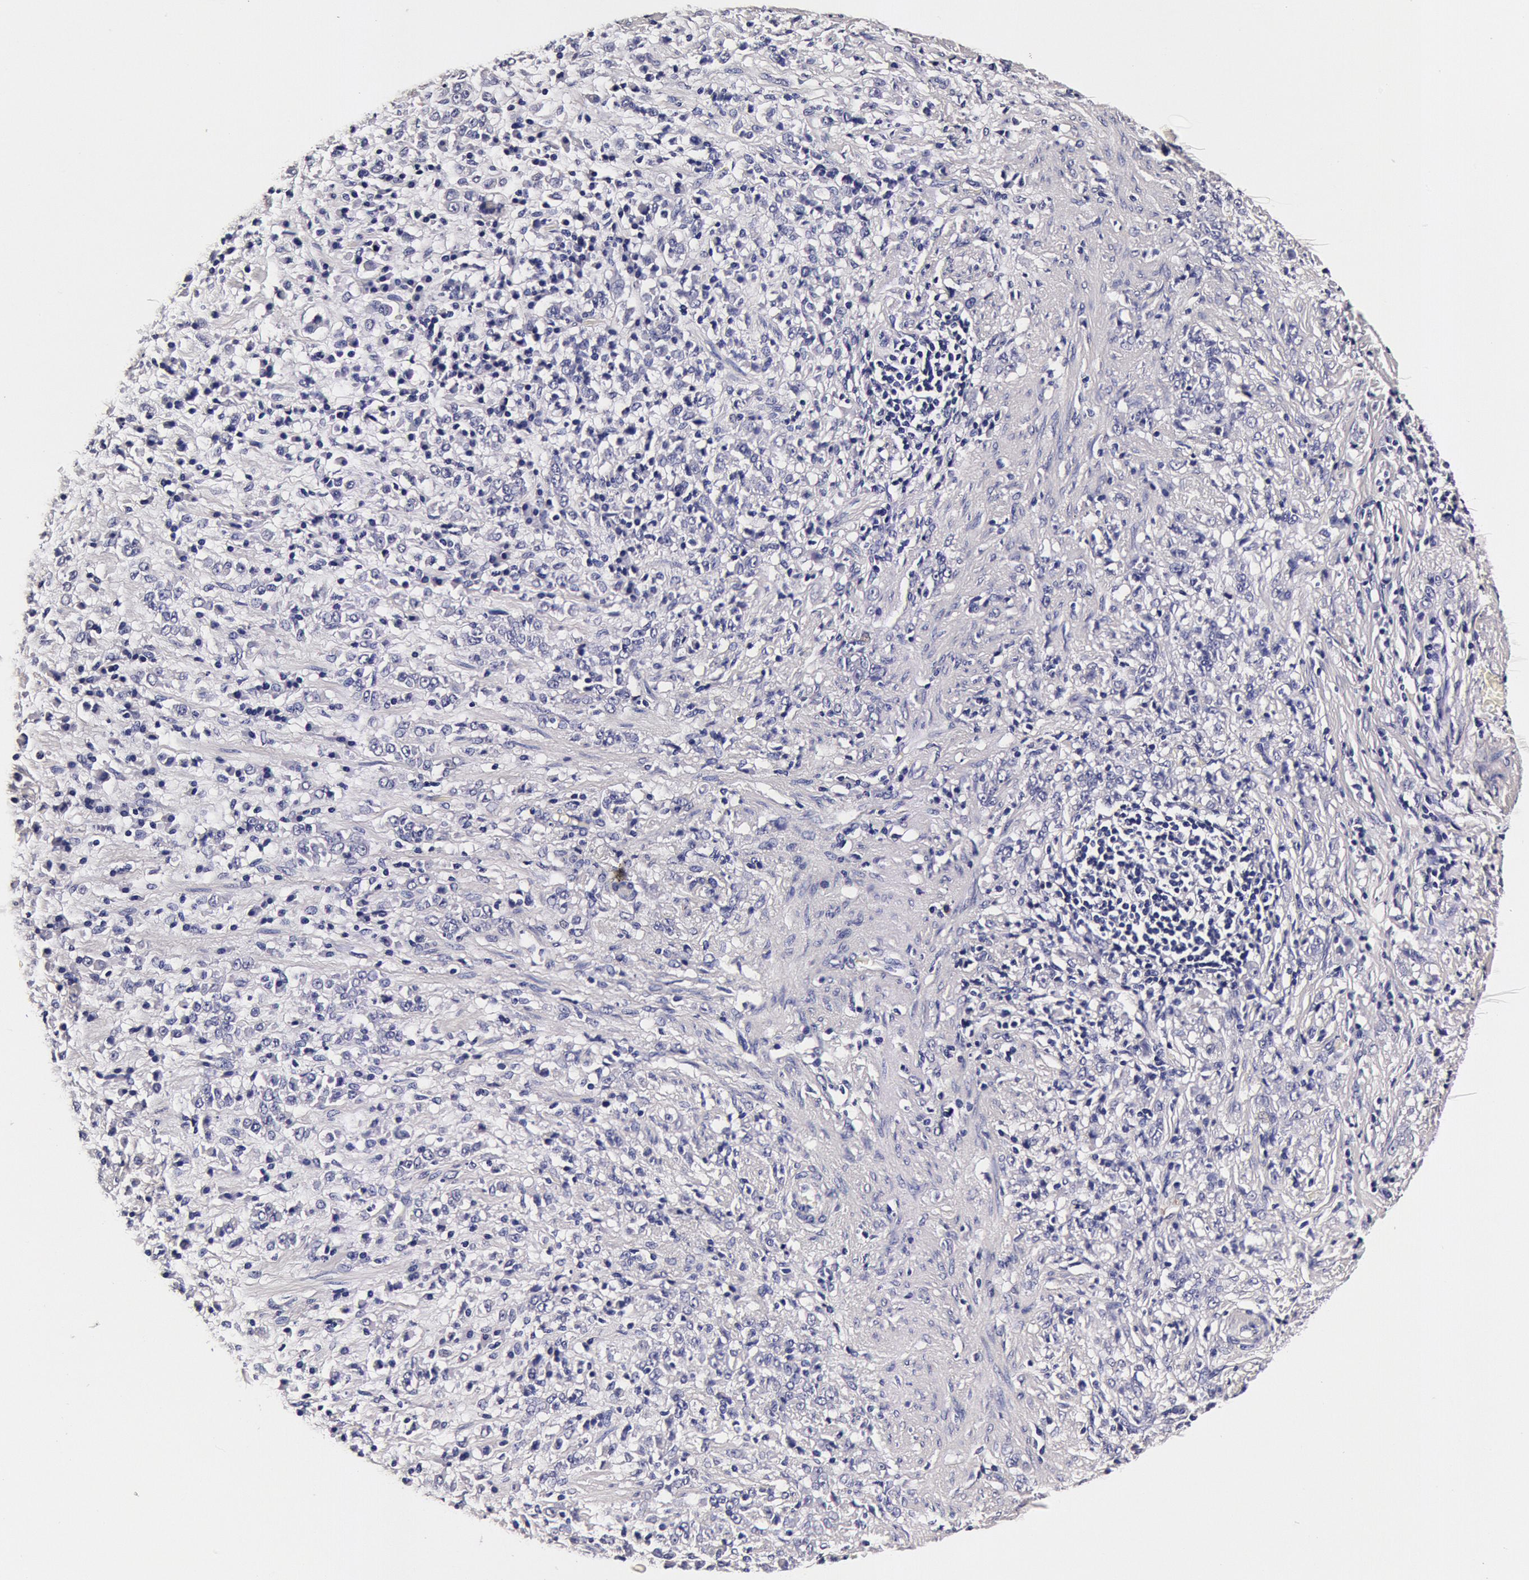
{"staining": {"intensity": "negative", "quantity": "none", "location": "none"}, "tissue": "stomach cancer", "cell_type": "Tumor cells", "image_type": "cancer", "snomed": [{"axis": "morphology", "description": "Adenocarcinoma, NOS"}, {"axis": "topography", "description": "Stomach, lower"}], "caption": "IHC photomicrograph of stomach cancer stained for a protein (brown), which exhibits no positivity in tumor cells.", "gene": "CCDC22", "patient": {"sex": "male", "age": 88}}